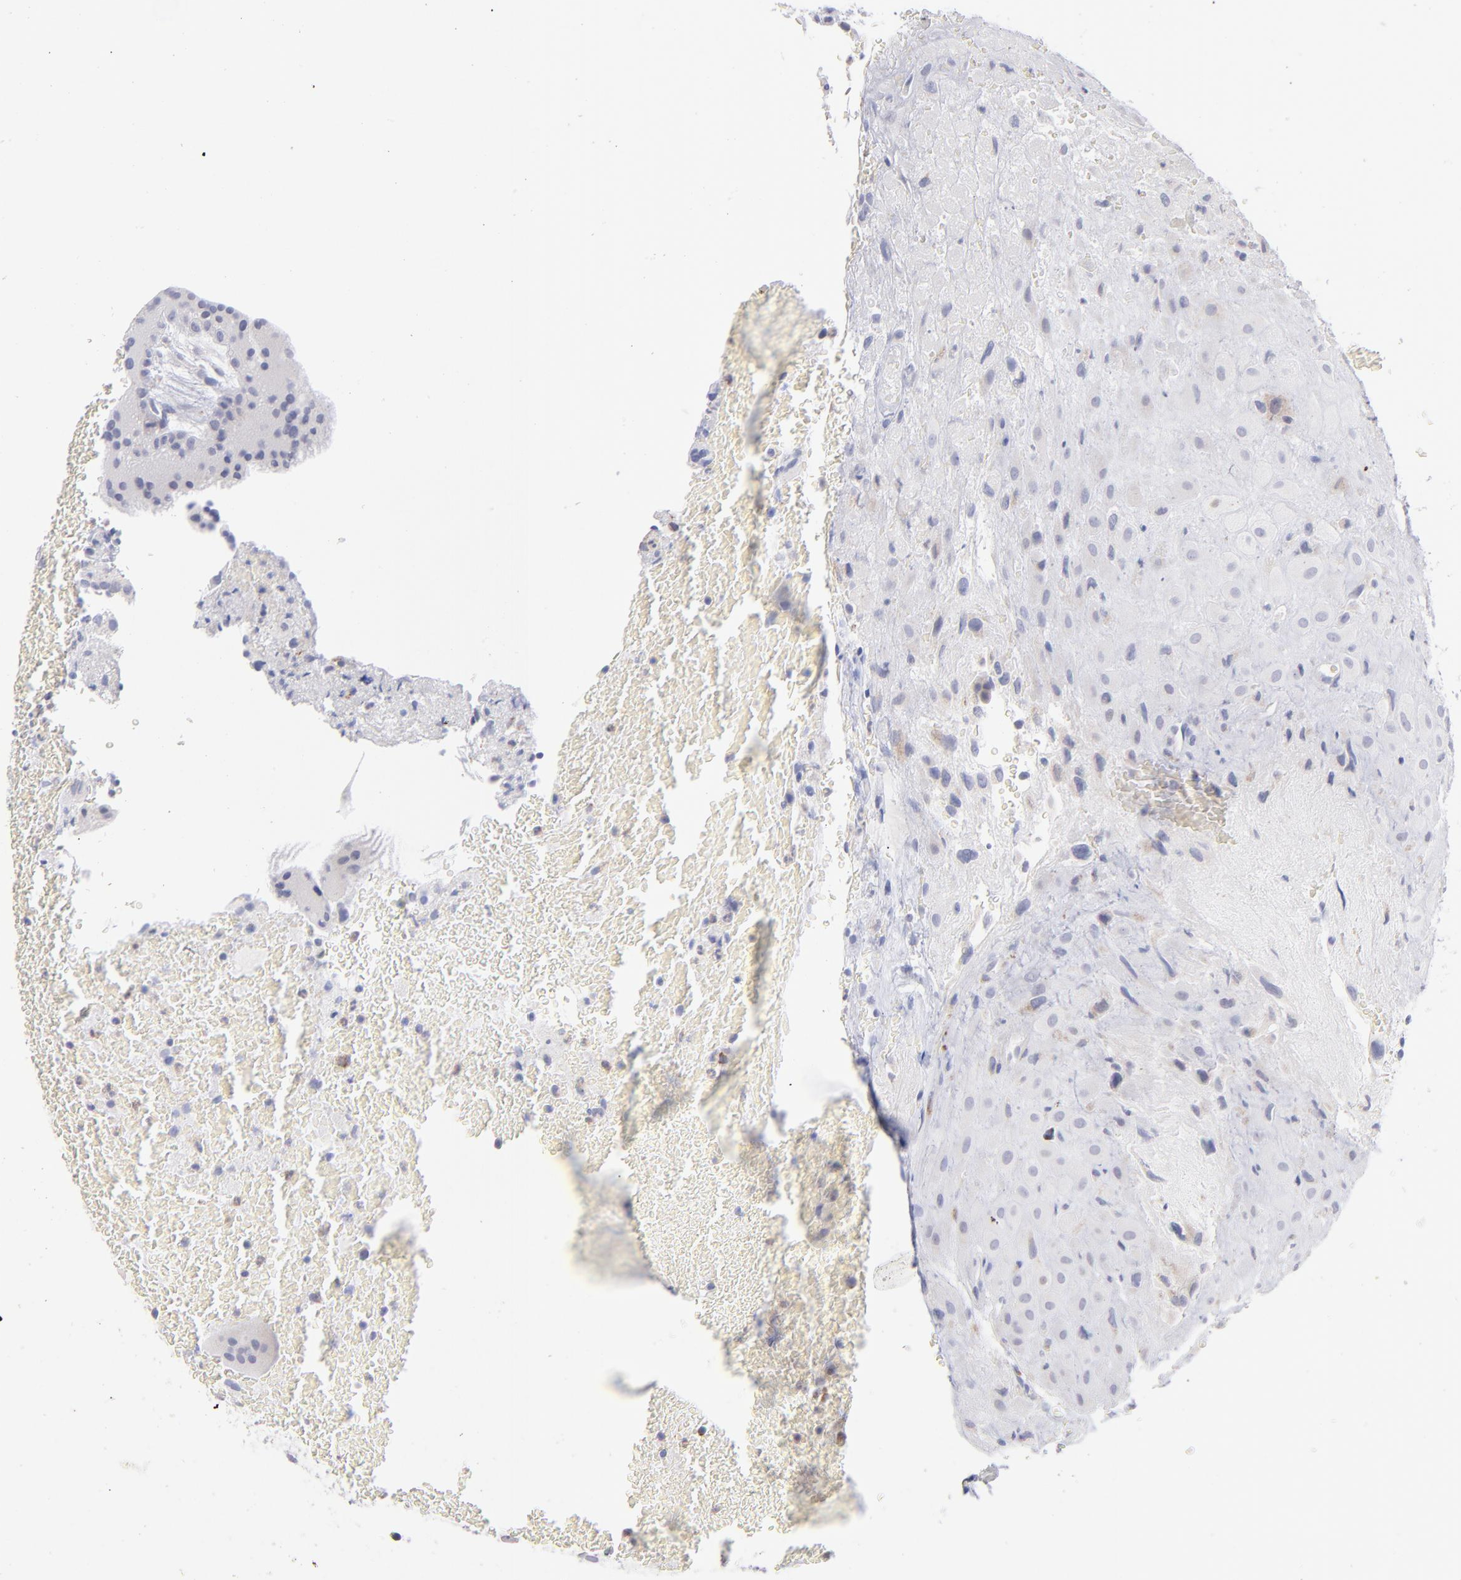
{"staining": {"intensity": "negative", "quantity": "none", "location": "none"}, "tissue": "placenta", "cell_type": "Decidual cells", "image_type": "normal", "snomed": [{"axis": "morphology", "description": "Normal tissue, NOS"}, {"axis": "topography", "description": "Placenta"}], "caption": "This is a photomicrograph of immunohistochemistry staining of unremarkable placenta, which shows no positivity in decidual cells. The staining was performed using DAB (3,3'-diaminobenzidine) to visualize the protein expression in brown, while the nuclei were stained in blue with hematoxylin (Magnification: 20x).", "gene": "MTHFD2", "patient": {"sex": "female", "age": 19}}